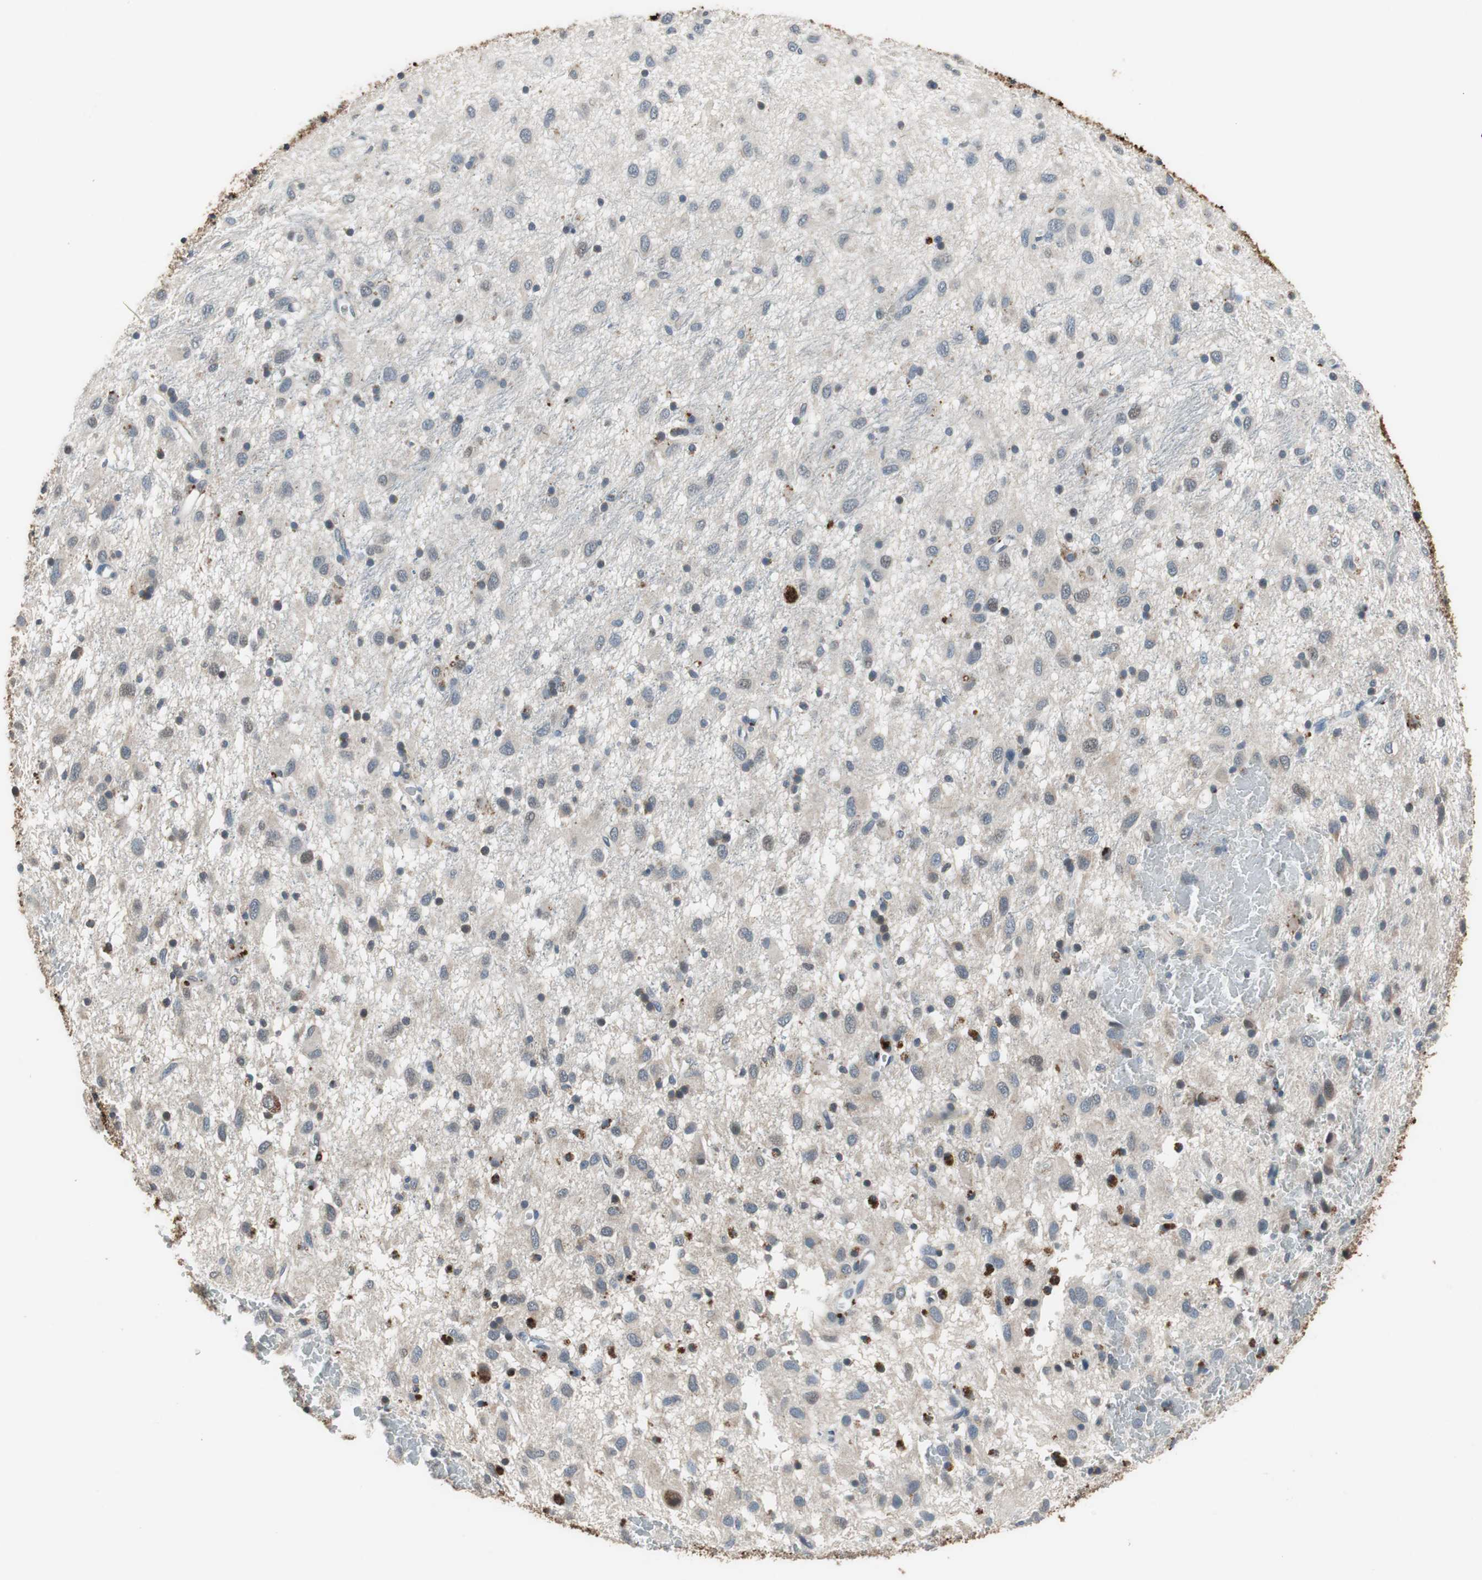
{"staining": {"intensity": "weak", "quantity": "<25%", "location": "cytoplasmic/membranous"}, "tissue": "glioma", "cell_type": "Tumor cells", "image_type": "cancer", "snomed": [{"axis": "morphology", "description": "Glioma, malignant, Low grade"}, {"axis": "topography", "description": "Brain"}], "caption": "Tumor cells show no significant protein positivity in glioma.", "gene": "PI4KB", "patient": {"sex": "male", "age": 77}}